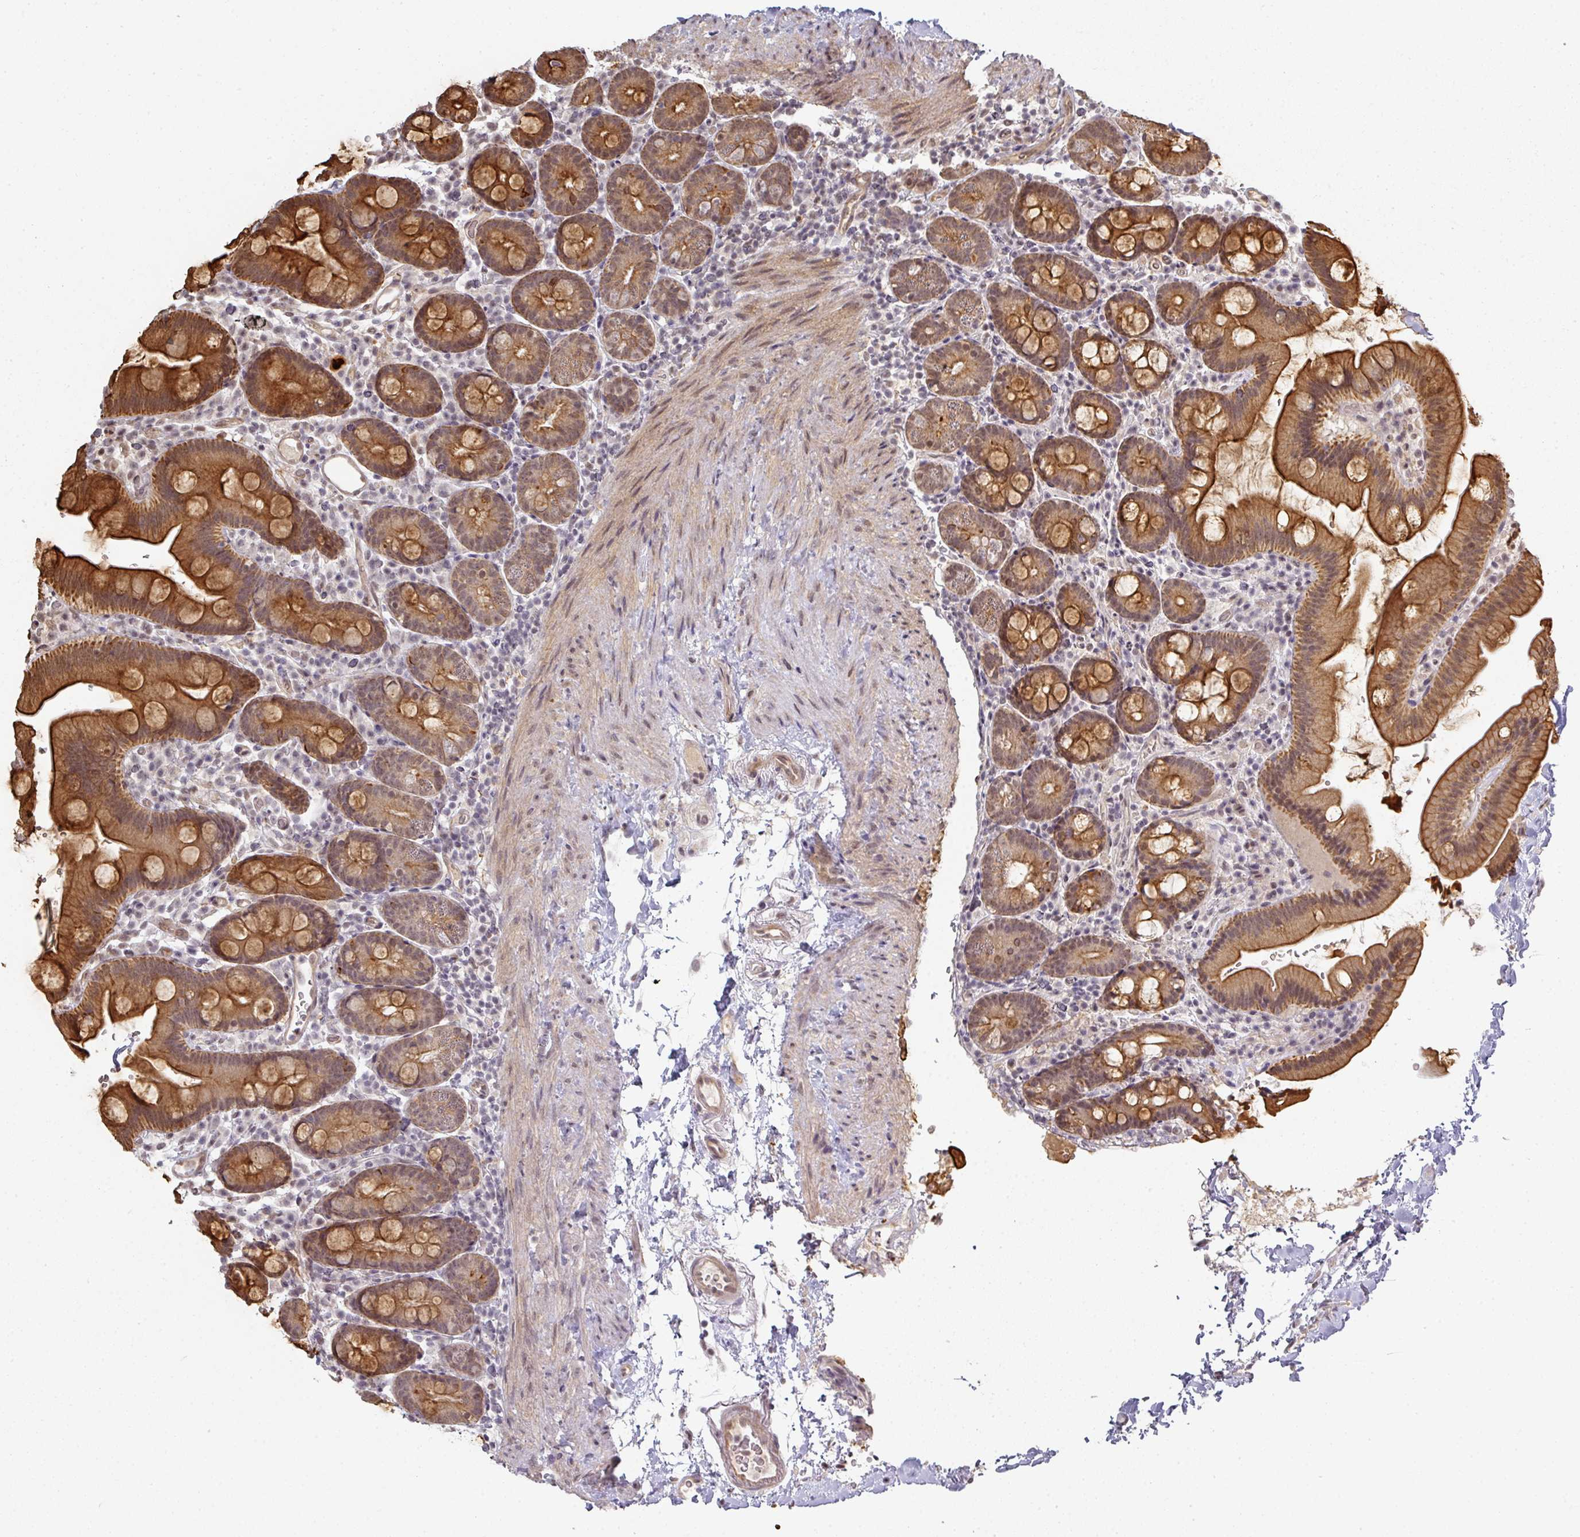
{"staining": {"intensity": "moderate", "quantity": ">75%", "location": "cytoplasmic/membranous"}, "tissue": "small intestine", "cell_type": "Glandular cells", "image_type": "normal", "snomed": [{"axis": "morphology", "description": "Normal tissue, NOS"}, {"axis": "topography", "description": "Small intestine"}], "caption": "Immunohistochemistry (IHC) image of benign small intestine: human small intestine stained using immunohistochemistry (IHC) displays medium levels of moderate protein expression localized specifically in the cytoplasmic/membranous of glandular cells, appearing as a cytoplasmic/membranous brown color.", "gene": "GTF2H3", "patient": {"sex": "female", "age": 68}}